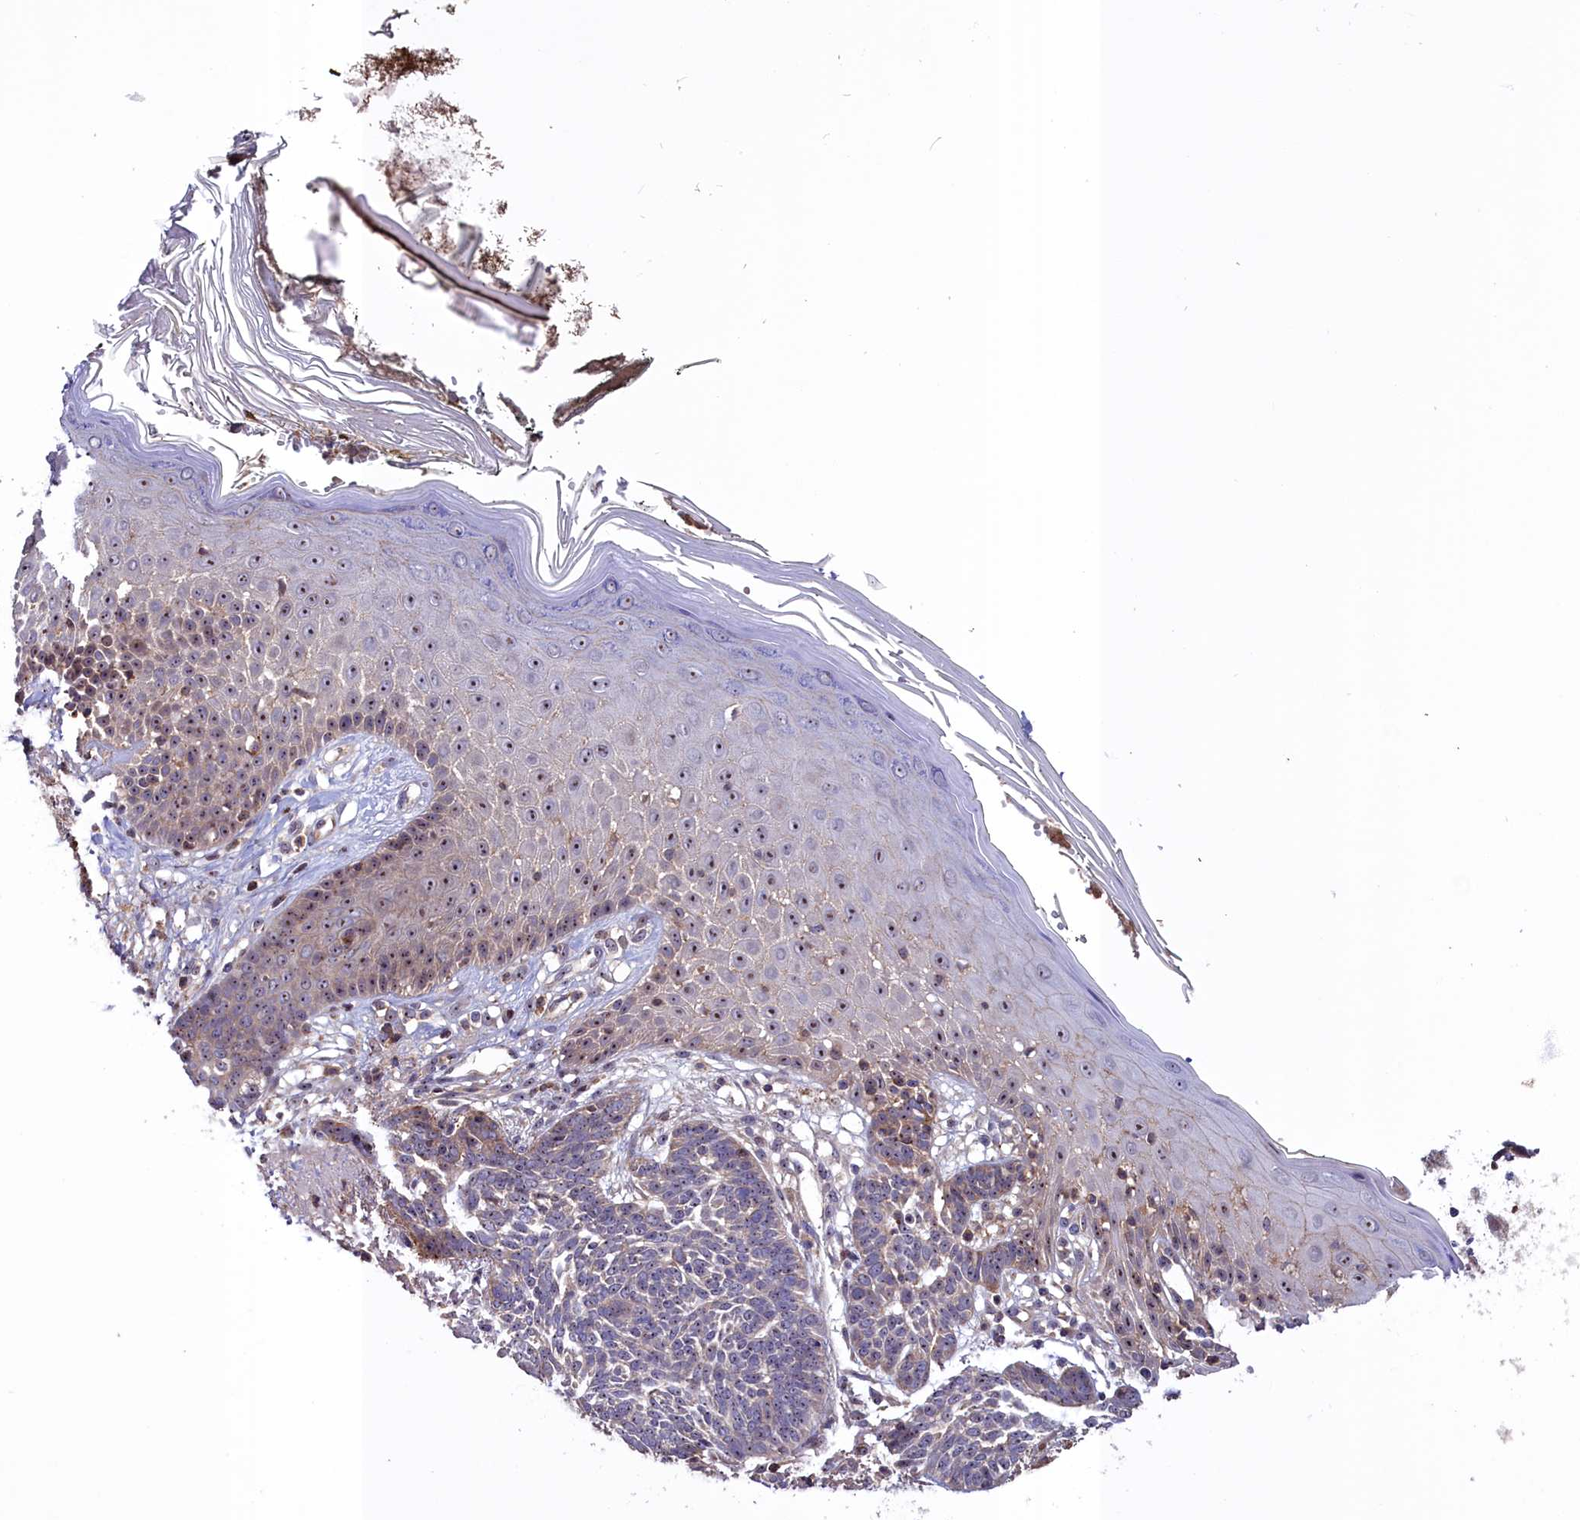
{"staining": {"intensity": "weak", "quantity": "25%-75%", "location": "nuclear"}, "tissue": "skin cancer", "cell_type": "Tumor cells", "image_type": "cancer", "snomed": [{"axis": "morphology", "description": "Normal tissue, NOS"}, {"axis": "morphology", "description": "Basal cell carcinoma"}, {"axis": "topography", "description": "Skin"}], "caption": "IHC staining of skin cancer, which exhibits low levels of weak nuclear positivity in about 25%-75% of tumor cells indicating weak nuclear protein expression. The staining was performed using DAB (brown) for protein detection and nuclei were counterstained in hematoxylin (blue).", "gene": "NEURL4", "patient": {"sex": "male", "age": 64}}